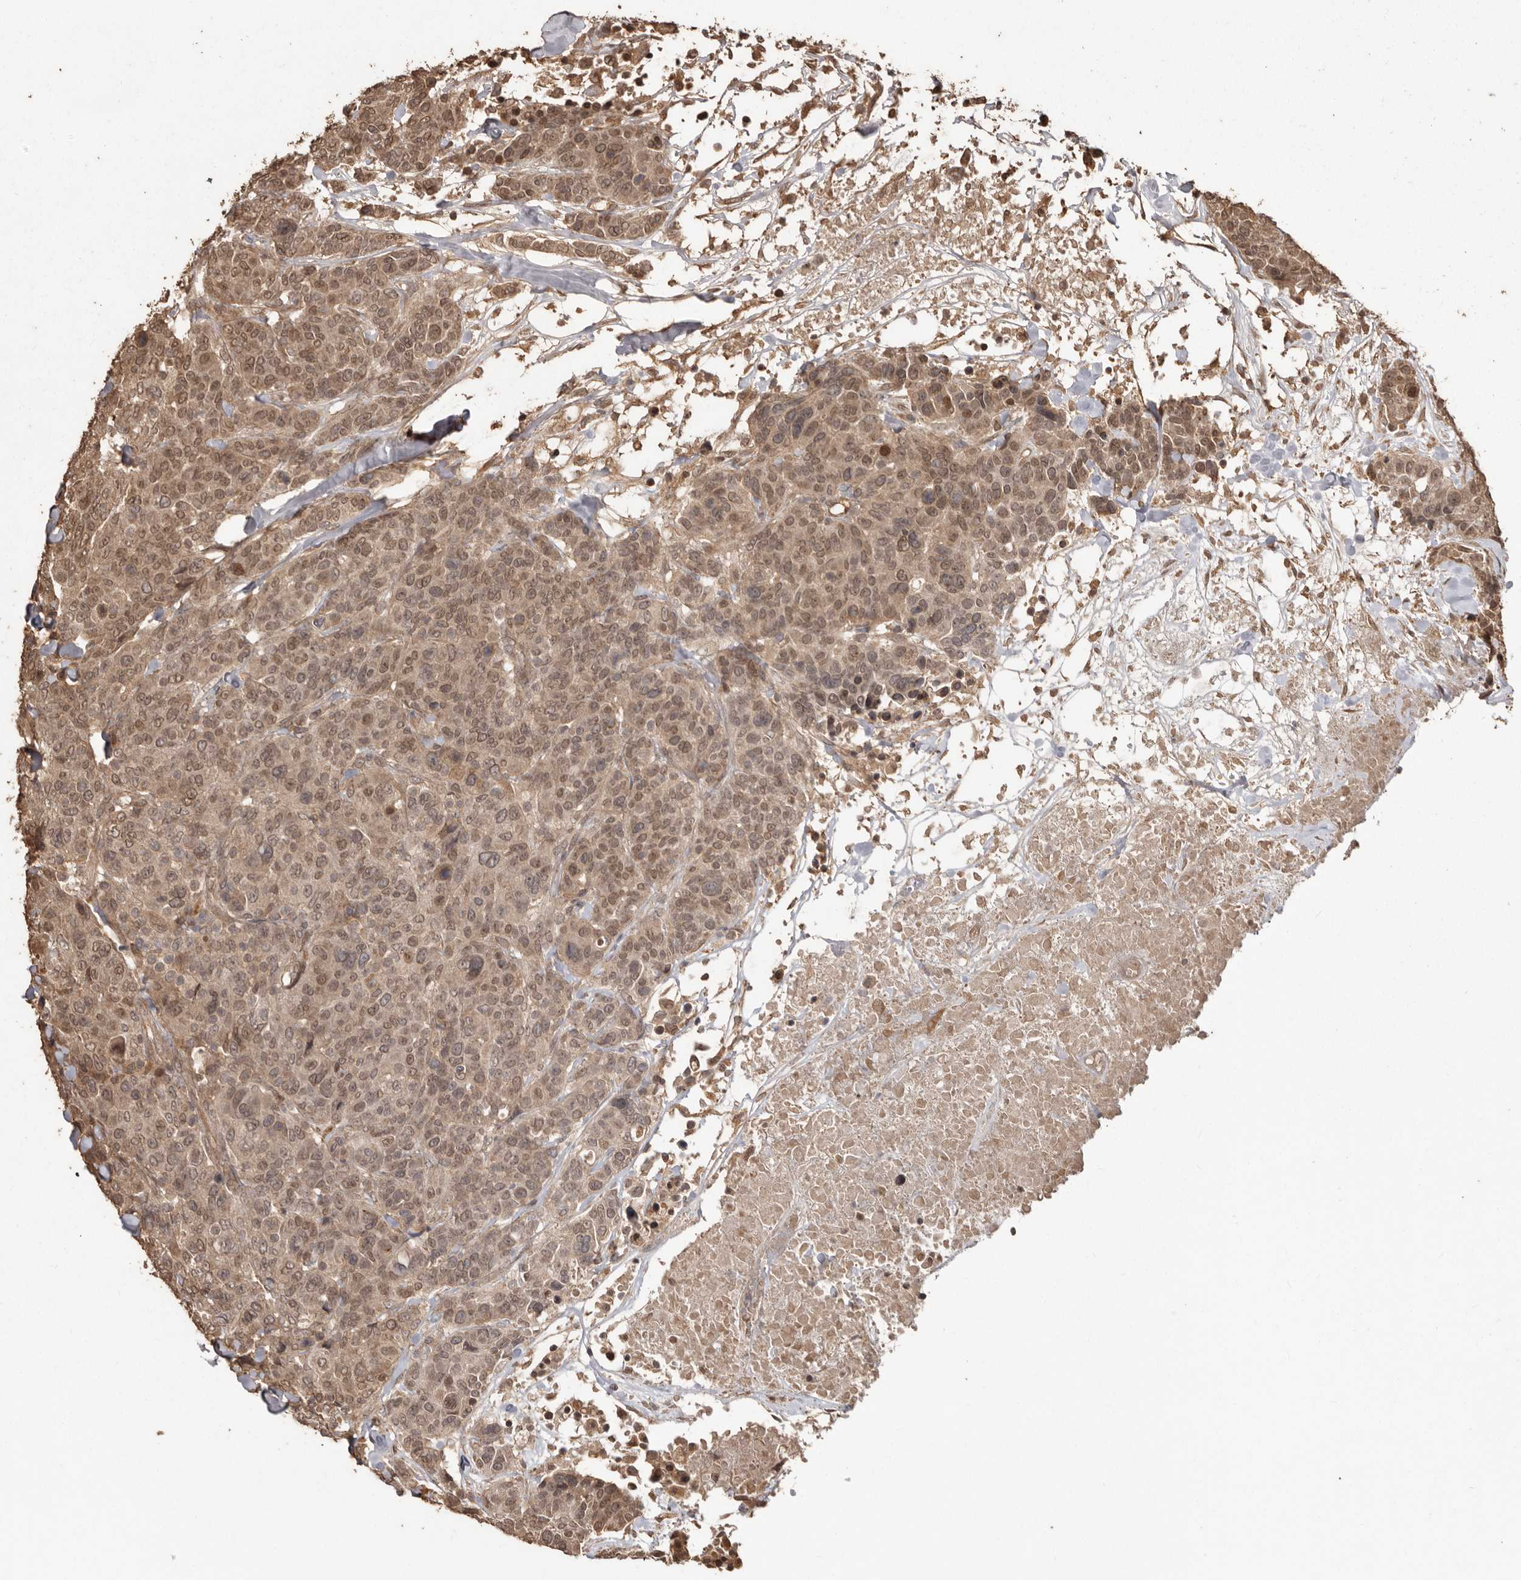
{"staining": {"intensity": "moderate", "quantity": ">75%", "location": "nuclear"}, "tissue": "breast cancer", "cell_type": "Tumor cells", "image_type": "cancer", "snomed": [{"axis": "morphology", "description": "Duct carcinoma"}, {"axis": "topography", "description": "Breast"}], "caption": "Breast intraductal carcinoma stained with a brown dye exhibits moderate nuclear positive staining in about >75% of tumor cells.", "gene": "NUP43", "patient": {"sex": "female", "age": 37}}